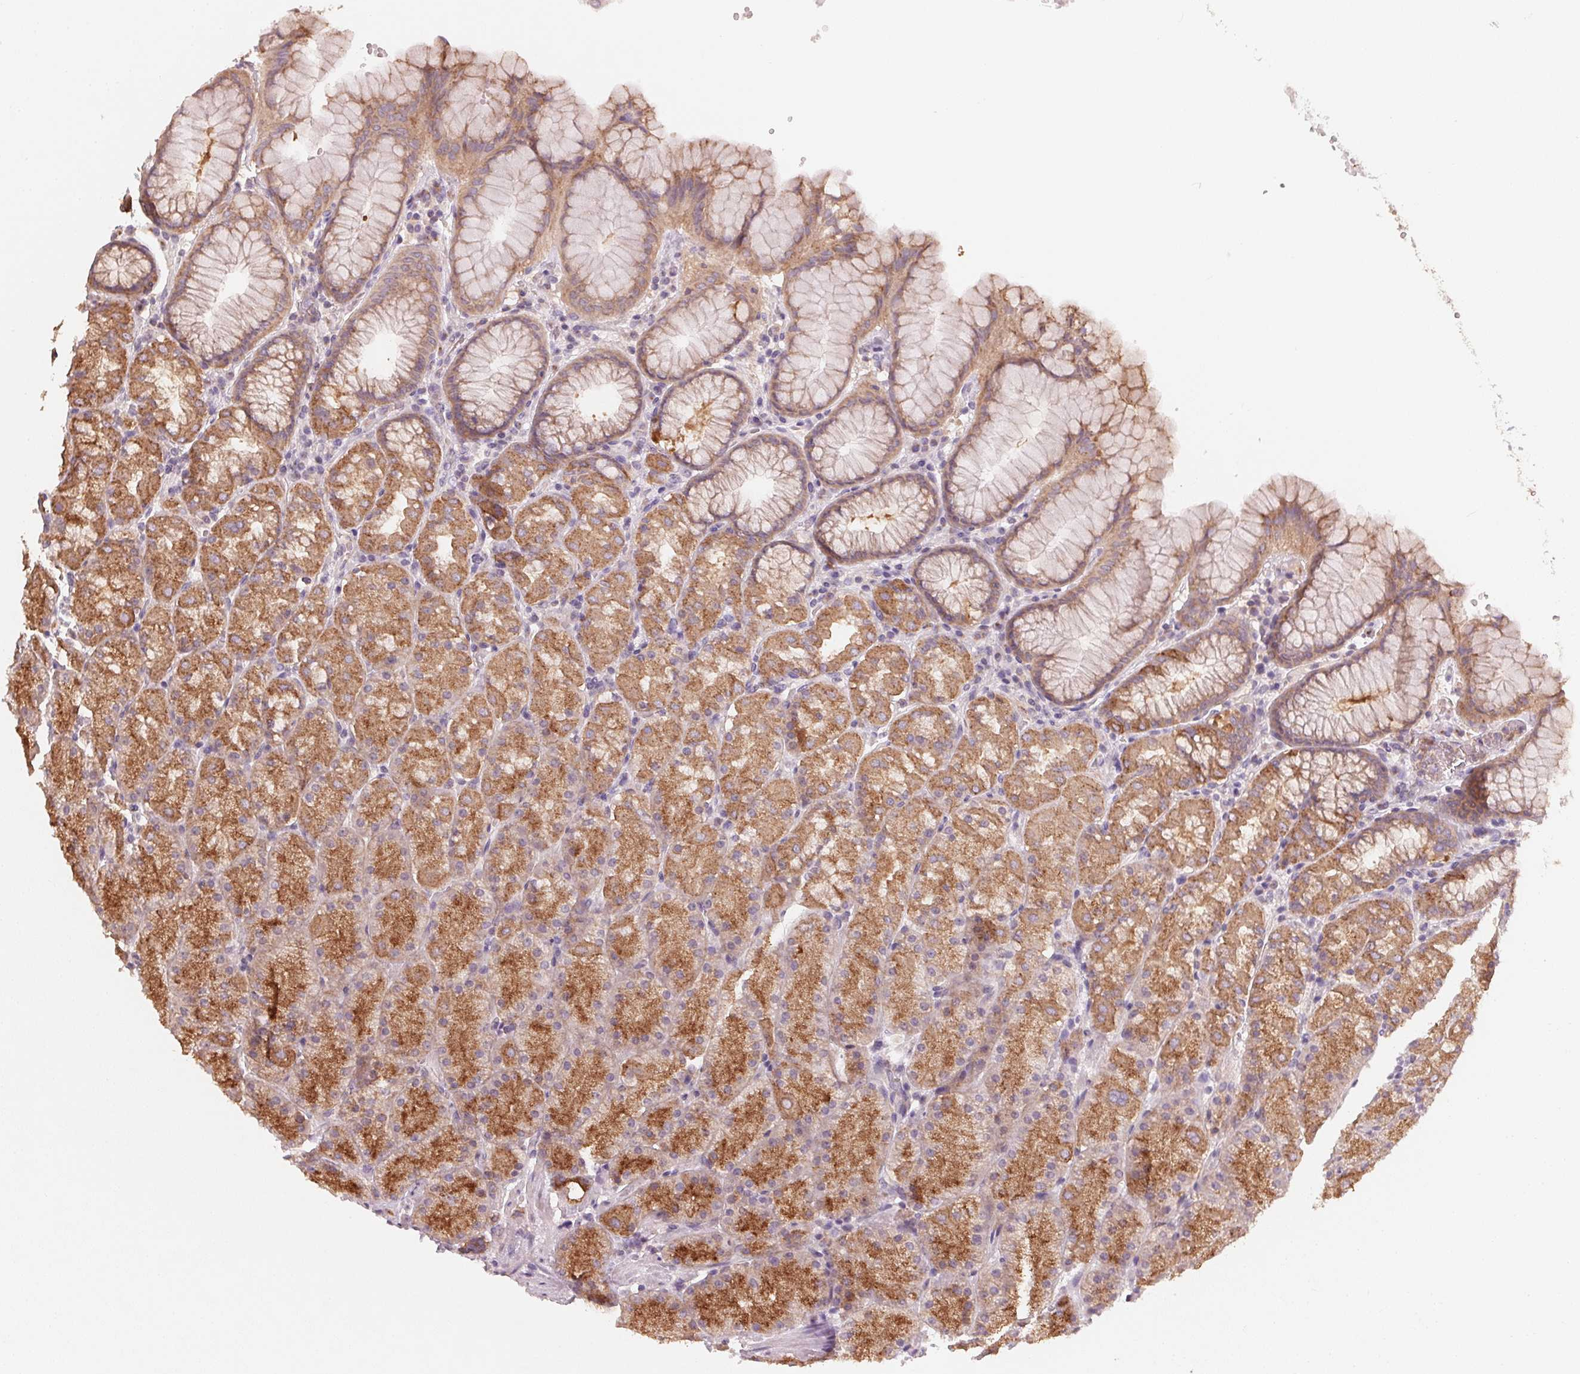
{"staining": {"intensity": "moderate", "quantity": ">75%", "location": "cytoplasmic/membranous"}, "tissue": "stomach", "cell_type": "Glandular cells", "image_type": "normal", "snomed": [{"axis": "morphology", "description": "Normal tissue, NOS"}, {"axis": "topography", "description": "Stomach, upper"}, {"axis": "topography", "description": "Stomach"}], "caption": "Protein staining exhibits moderate cytoplasmic/membranous positivity in about >75% of glandular cells in normal stomach.", "gene": "AP1S1", "patient": {"sex": "male", "age": 76}}